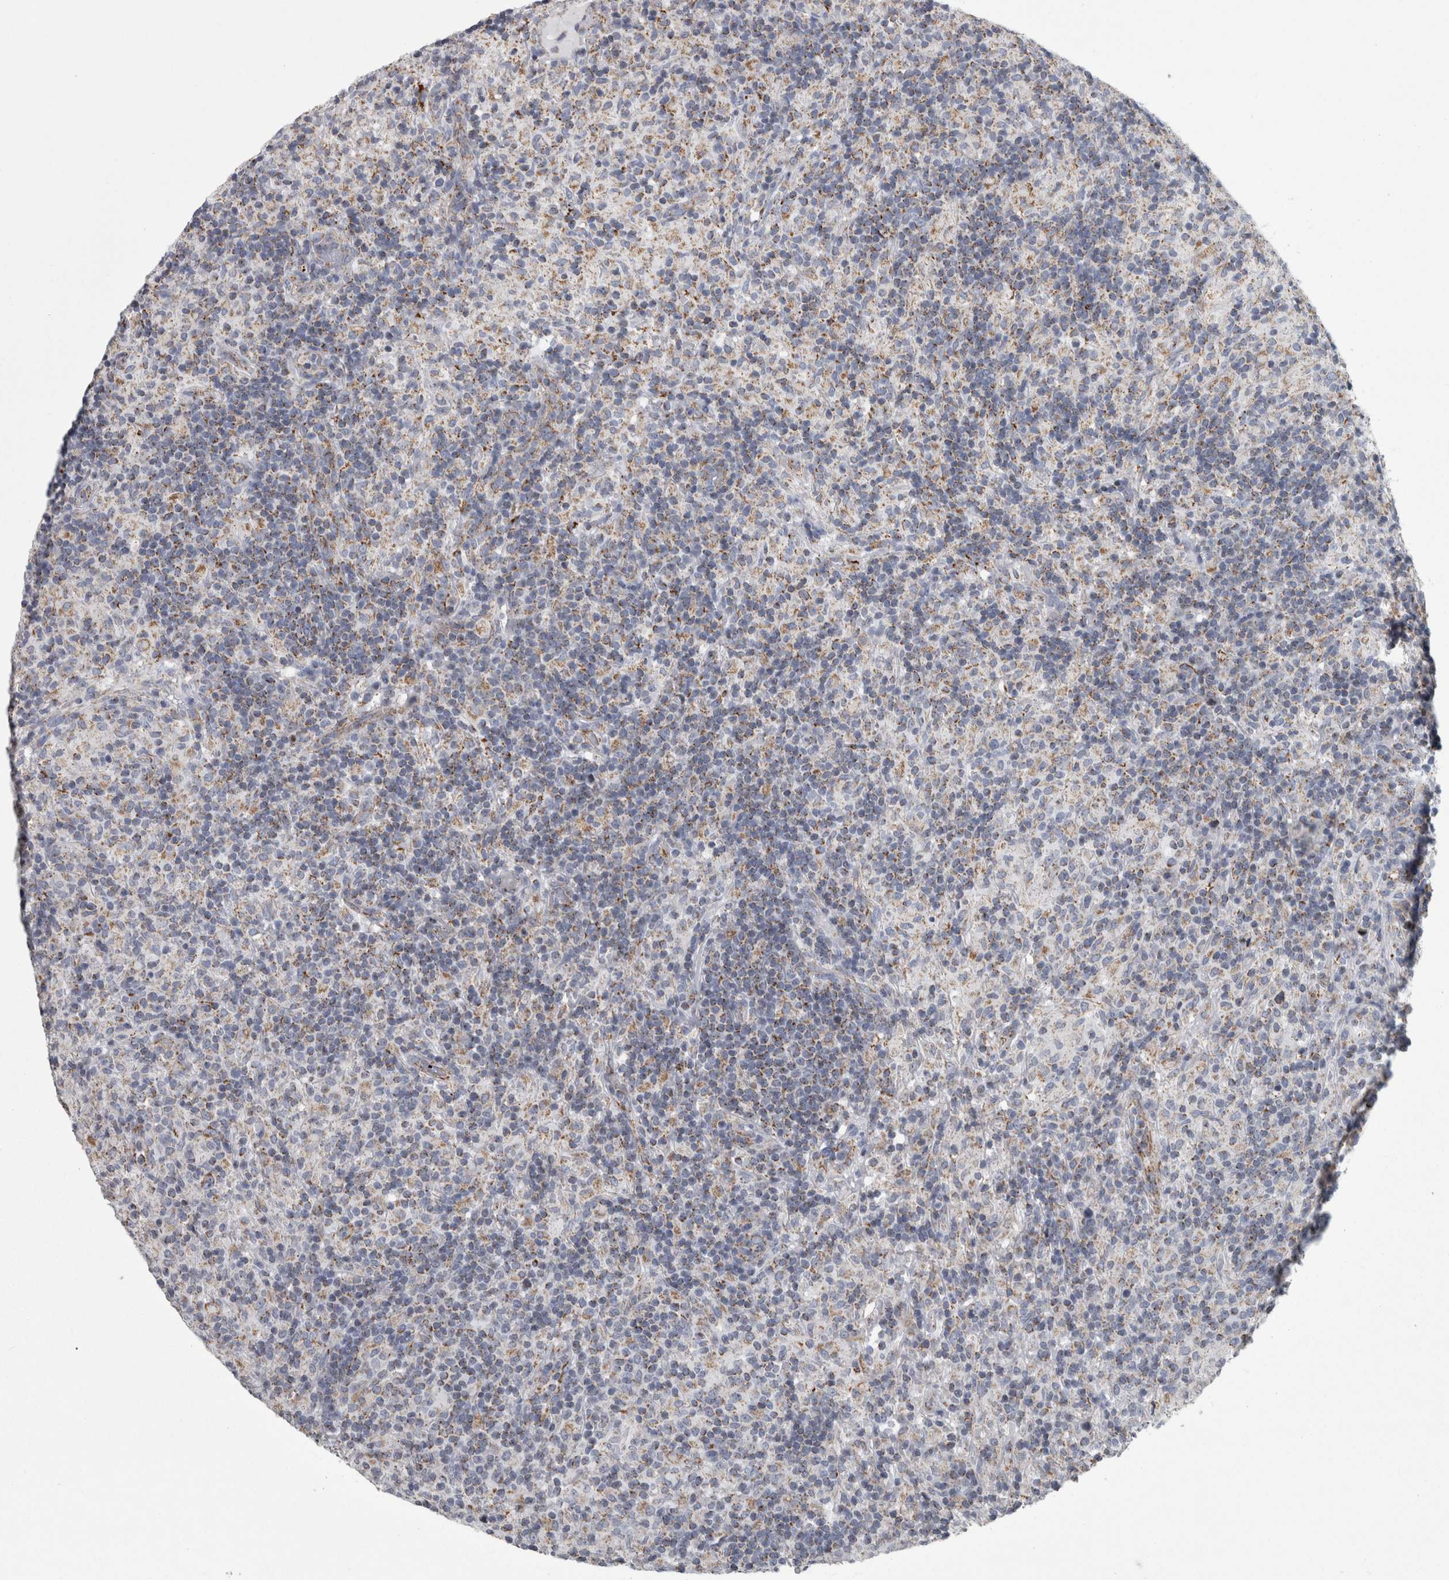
{"staining": {"intensity": "weak", "quantity": ">75%", "location": "cytoplasmic/membranous"}, "tissue": "lymphoma", "cell_type": "Tumor cells", "image_type": "cancer", "snomed": [{"axis": "morphology", "description": "Hodgkin's disease, NOS"}, {"axis": "topography", "description": "Lymph node"}], "caption": "Hodgkin's disease stained with immunohistochemistry (IHC) shows weak cytoplasmic/membranous staining in approximately >75% of tumor cells. The staining is performed using DAB brown chromogen to label protein expression. The nuclei are counter-stained blue using hematoxylin.", "gene": "DBT", "patient": {"sex": "male", "age": 70}}